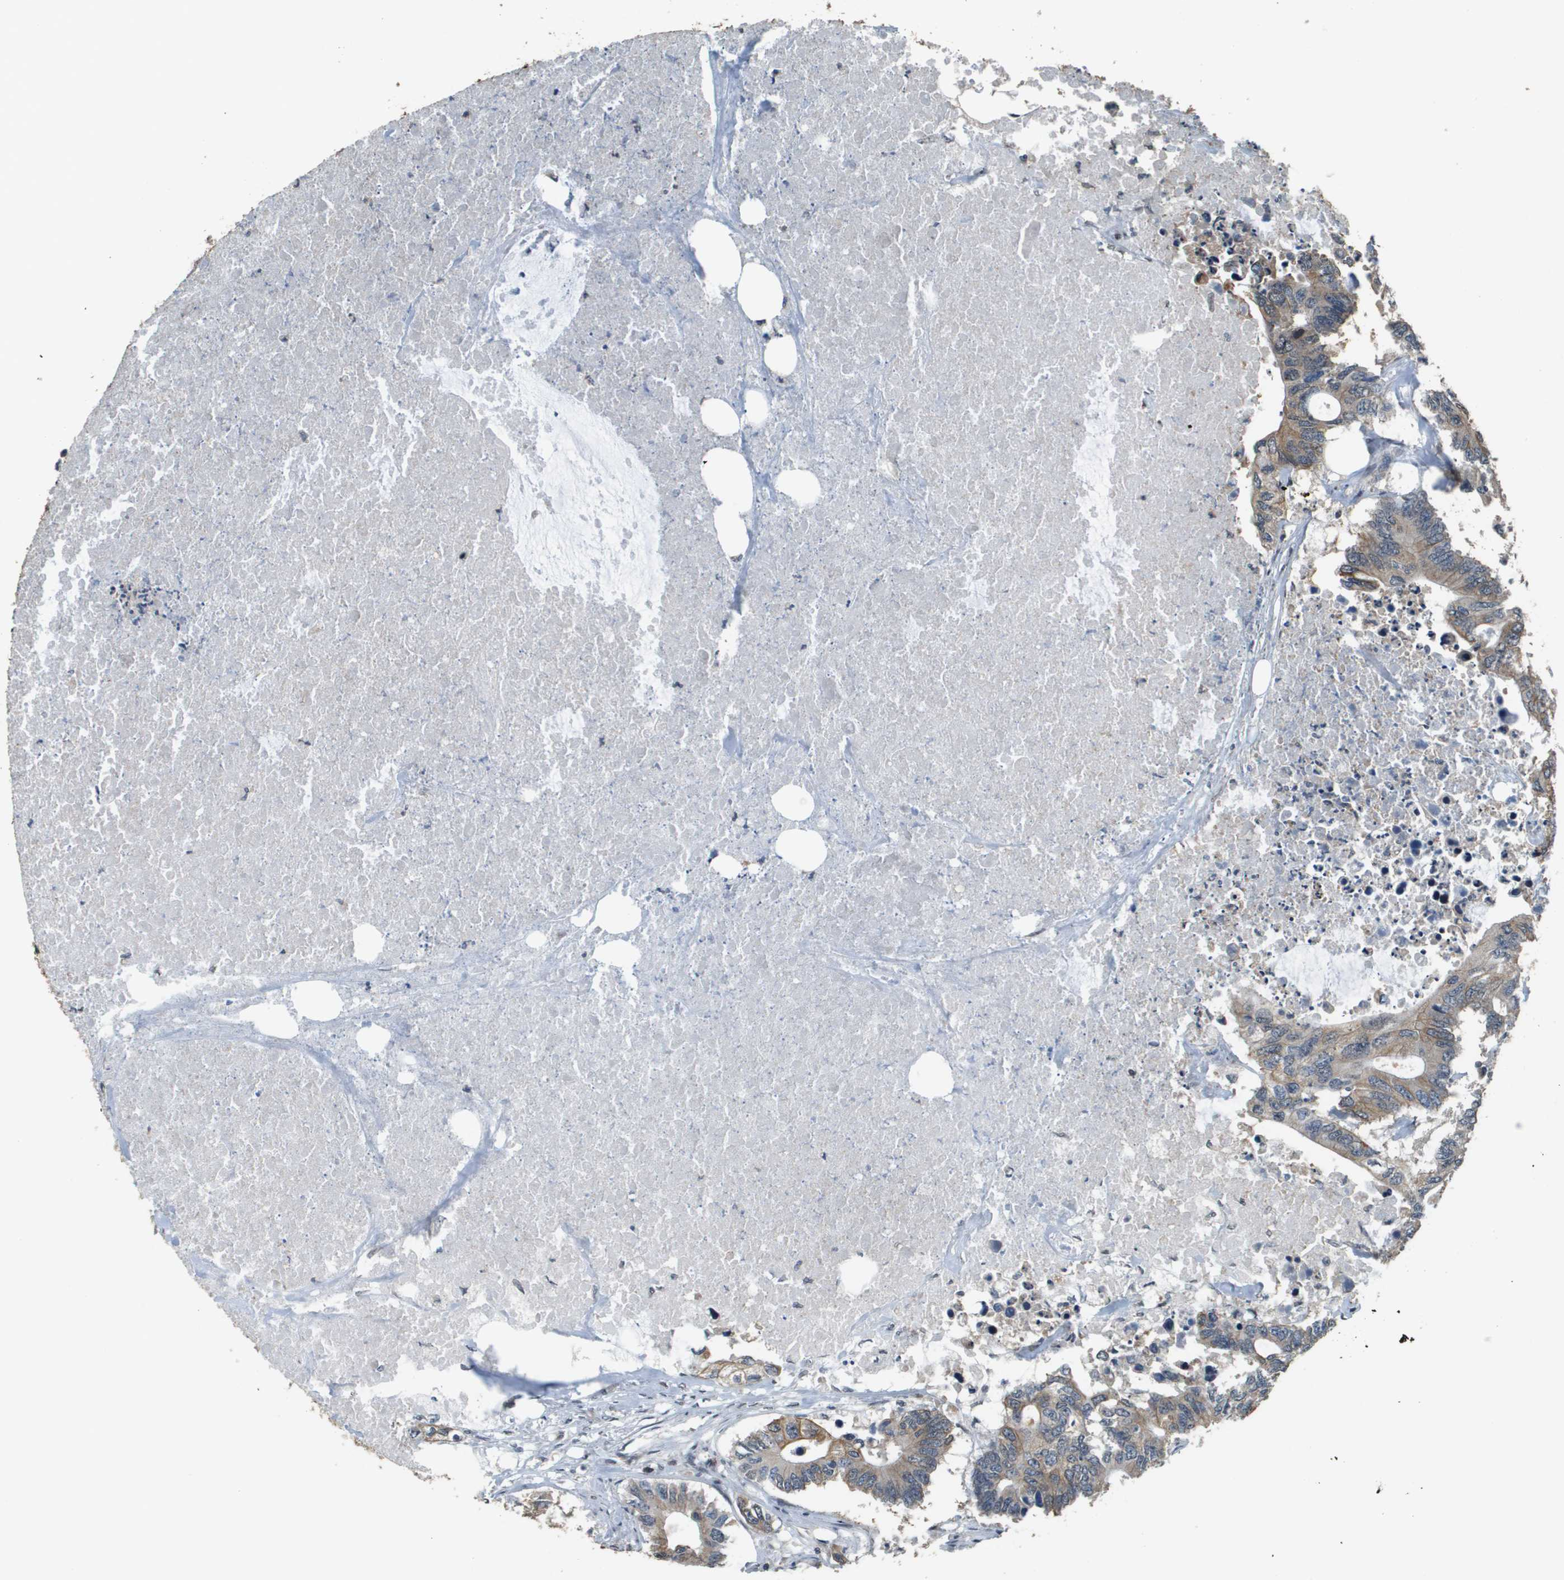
{"staining": {"intensity": "moderate", "quantity": ">75%", "location": "cytoplasmic/membranous"}, "tissue": "colorectal cancer", "cell_type": "Tumor cells", "image_type": "cancer", "snomed": [{"axis": "morphology", "description": "Adenocarcinoma, NOS"}, {"axis": "topography", "description": "Colon"}], "caption": "Immunohistochemical staining of human colorectal cancer (adenocarcinoma) exhibits moderate cytoplasmic/membranous protein expression in approximately >75% of tumor cells.", "gene": "FANCC", "patient": {"sex": "male", "age": 71}}